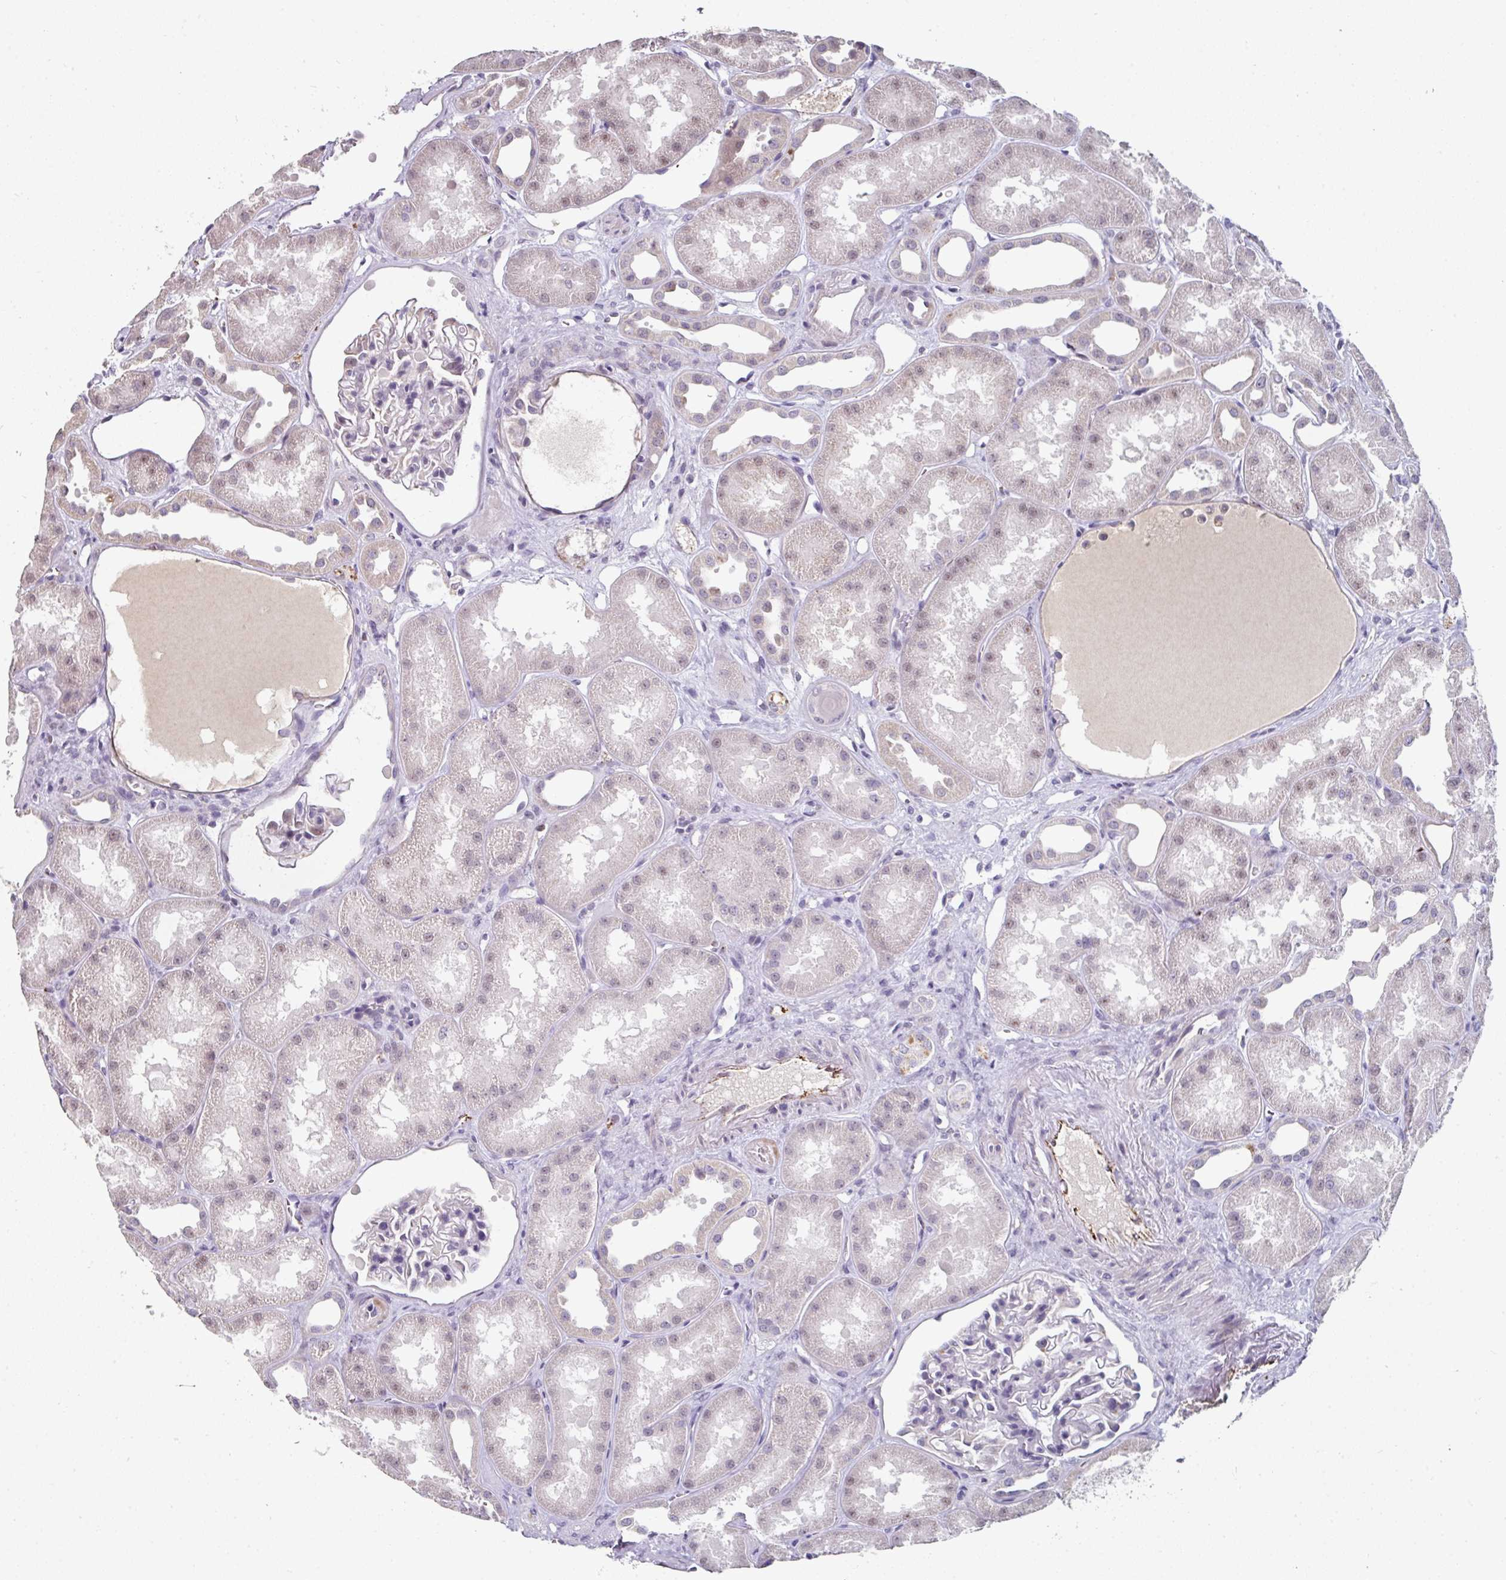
{"staining": {"intensity": "negative", "quantity": "none", "location": "none"}, "tissue": "kidney", "cell_type": "Cells in glomeruli", "image_type": "normal", "snomed": [{"axis": "morphology", "description": "Normal tissue, NOS"}, {"axis": "topography", "description": "Kidney"}], "caption": "High magnification brightfield microscopy of unremarkable kidney stained with DAB (3,3'-diaminobenzidine) (brown) and counterstained with hematoxylin (blue): cells in glomeruli show no significant positivity. (DAB immunohistochemistry (IHC), high magnification).", "gene": "SIDT2", "patient": {"sex": "male", "age": 61}}